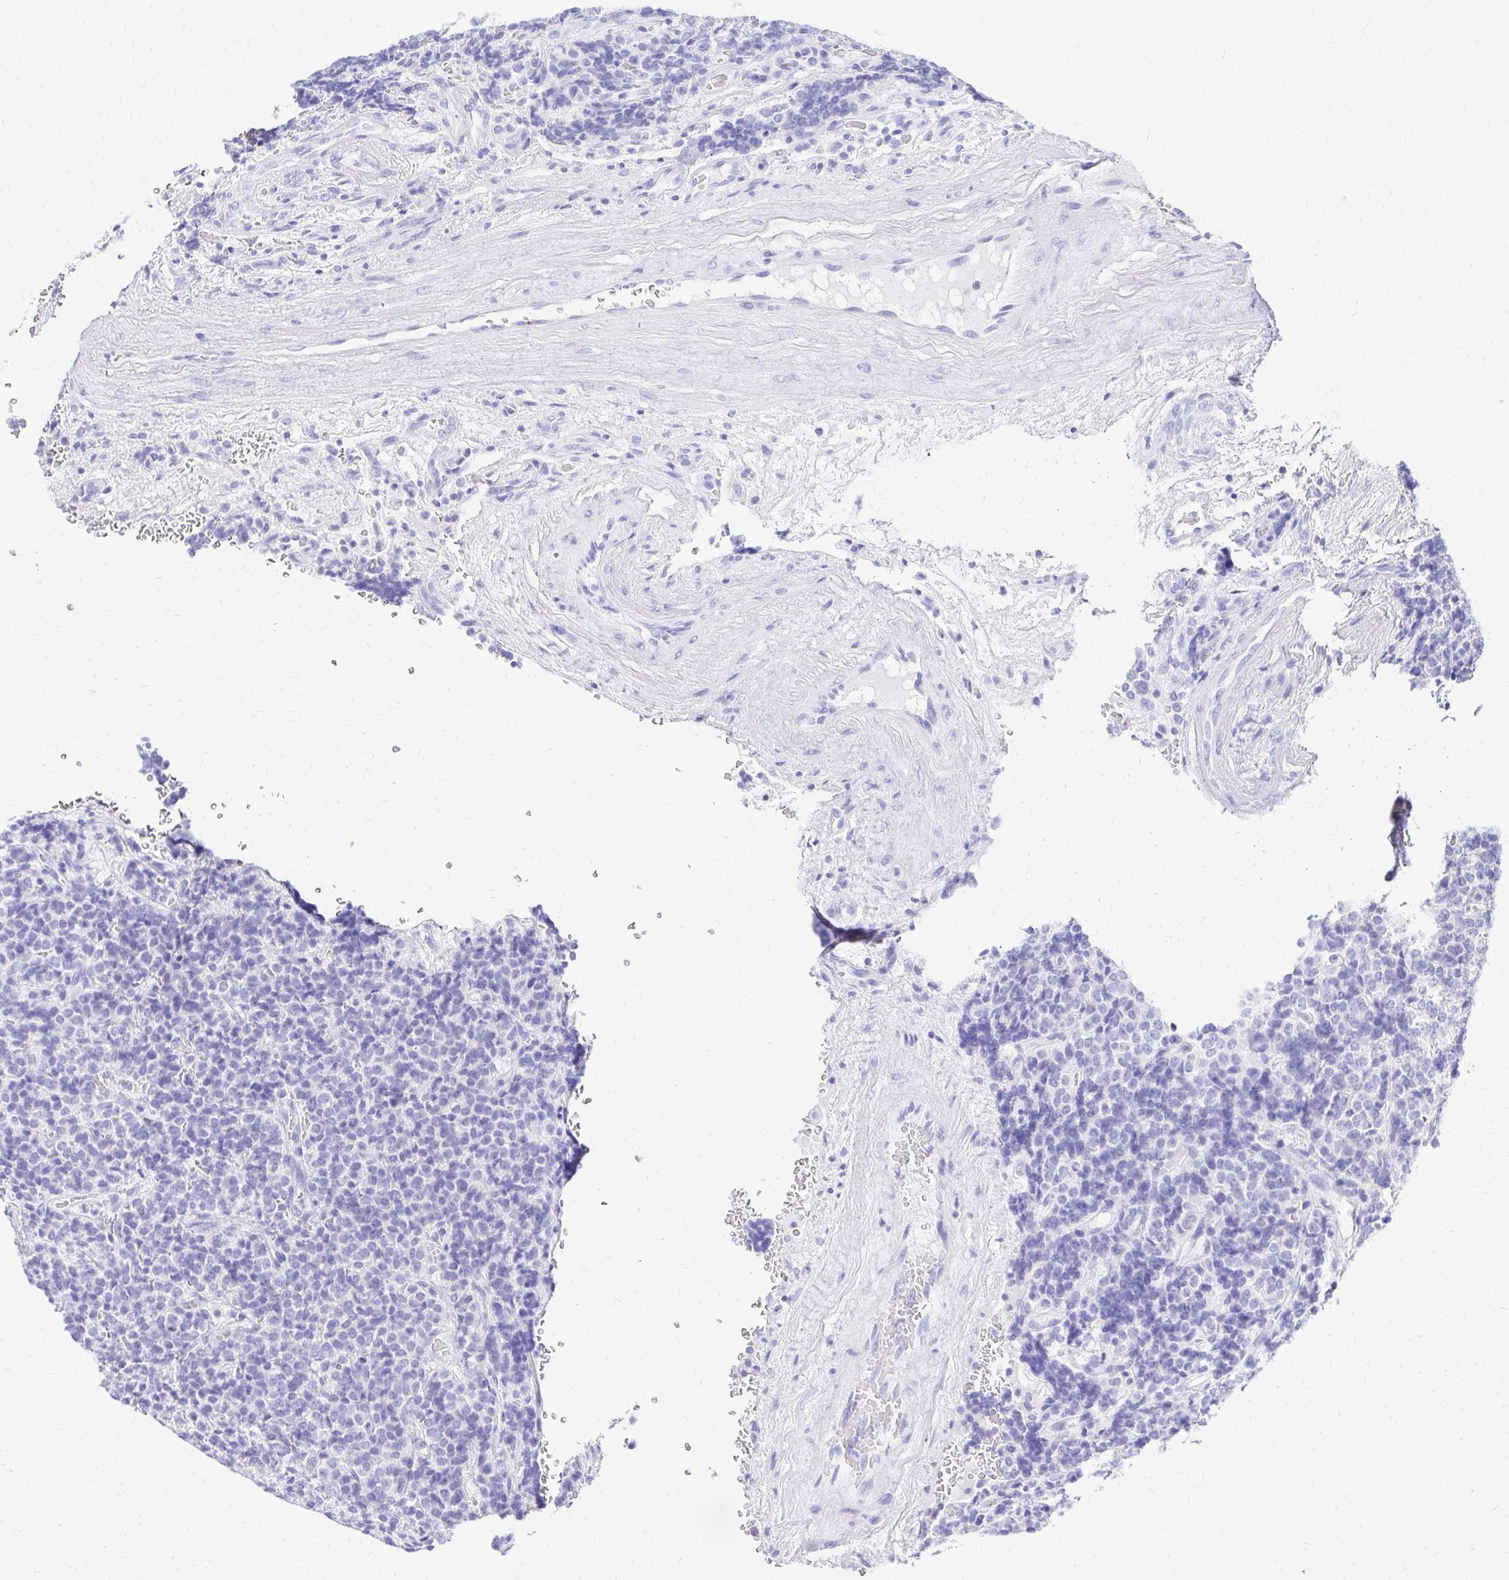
{"staining": {"intensity": "negative", "quantity": "none", "location": "none"}, "tissue": "carcinoid", "cell_type": "Tumor cells", "image_type": "cancer", "snomed": [{"axis": "morphology", "description": "Carcinoid, malignant, NOS"}, {"axis": "topography", "description": "Pancreas"}], "caption": "An IHC photomicrograph of carcinoid (malignant) is shown. There is no staining in tumor cells of carcinoid (malignant). (DAB (3,3'-diaminobenzidine) IHC visualized using brightfield microscopy, high magnification).", "gene": "S100G", "patient": {"sex": "male", "age": 36}}